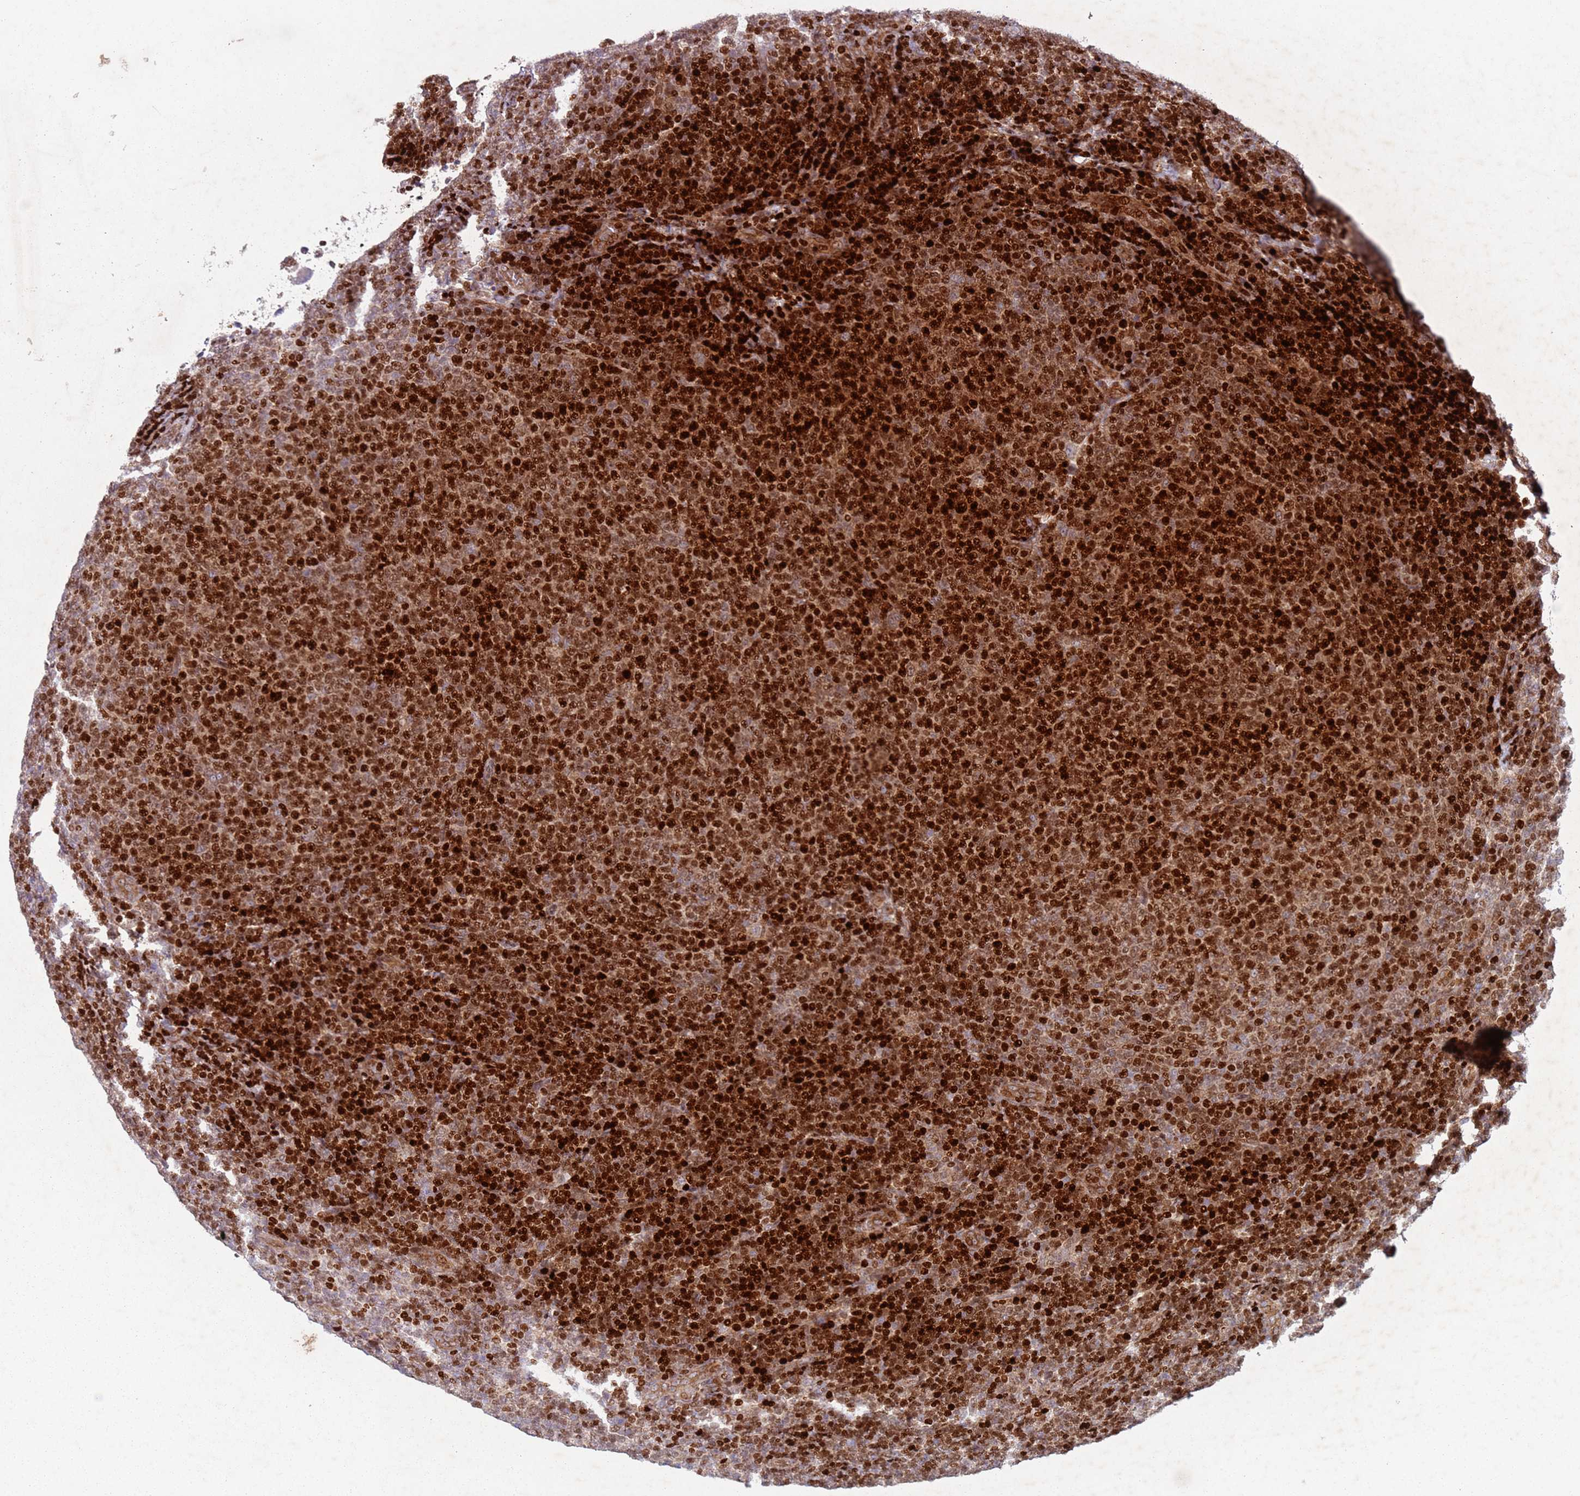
{"staining": {"intensity": "strong", "quantity": ">75%", "location": "nuclear"}, "tissue": "lymphoma", "cell_type": "Tumor cells", "image_type": "cancer", "snomed": [{"axis": "morphology", "description": "Malignant lymphoma, non-Hodgkin's type, Low grade"}, {"axis": "topography", "description": "Lymph node"}], "caption": "Approximately >75% of tumor cells in human low-grade malignant lymphoma, non-Hodgkin's type demonstrate strong nuclear protein staining as visualized by brown immunohistochemical staining.", "gene": "HNRNPLL", "patient": {"sex": "male", "age": 66}}